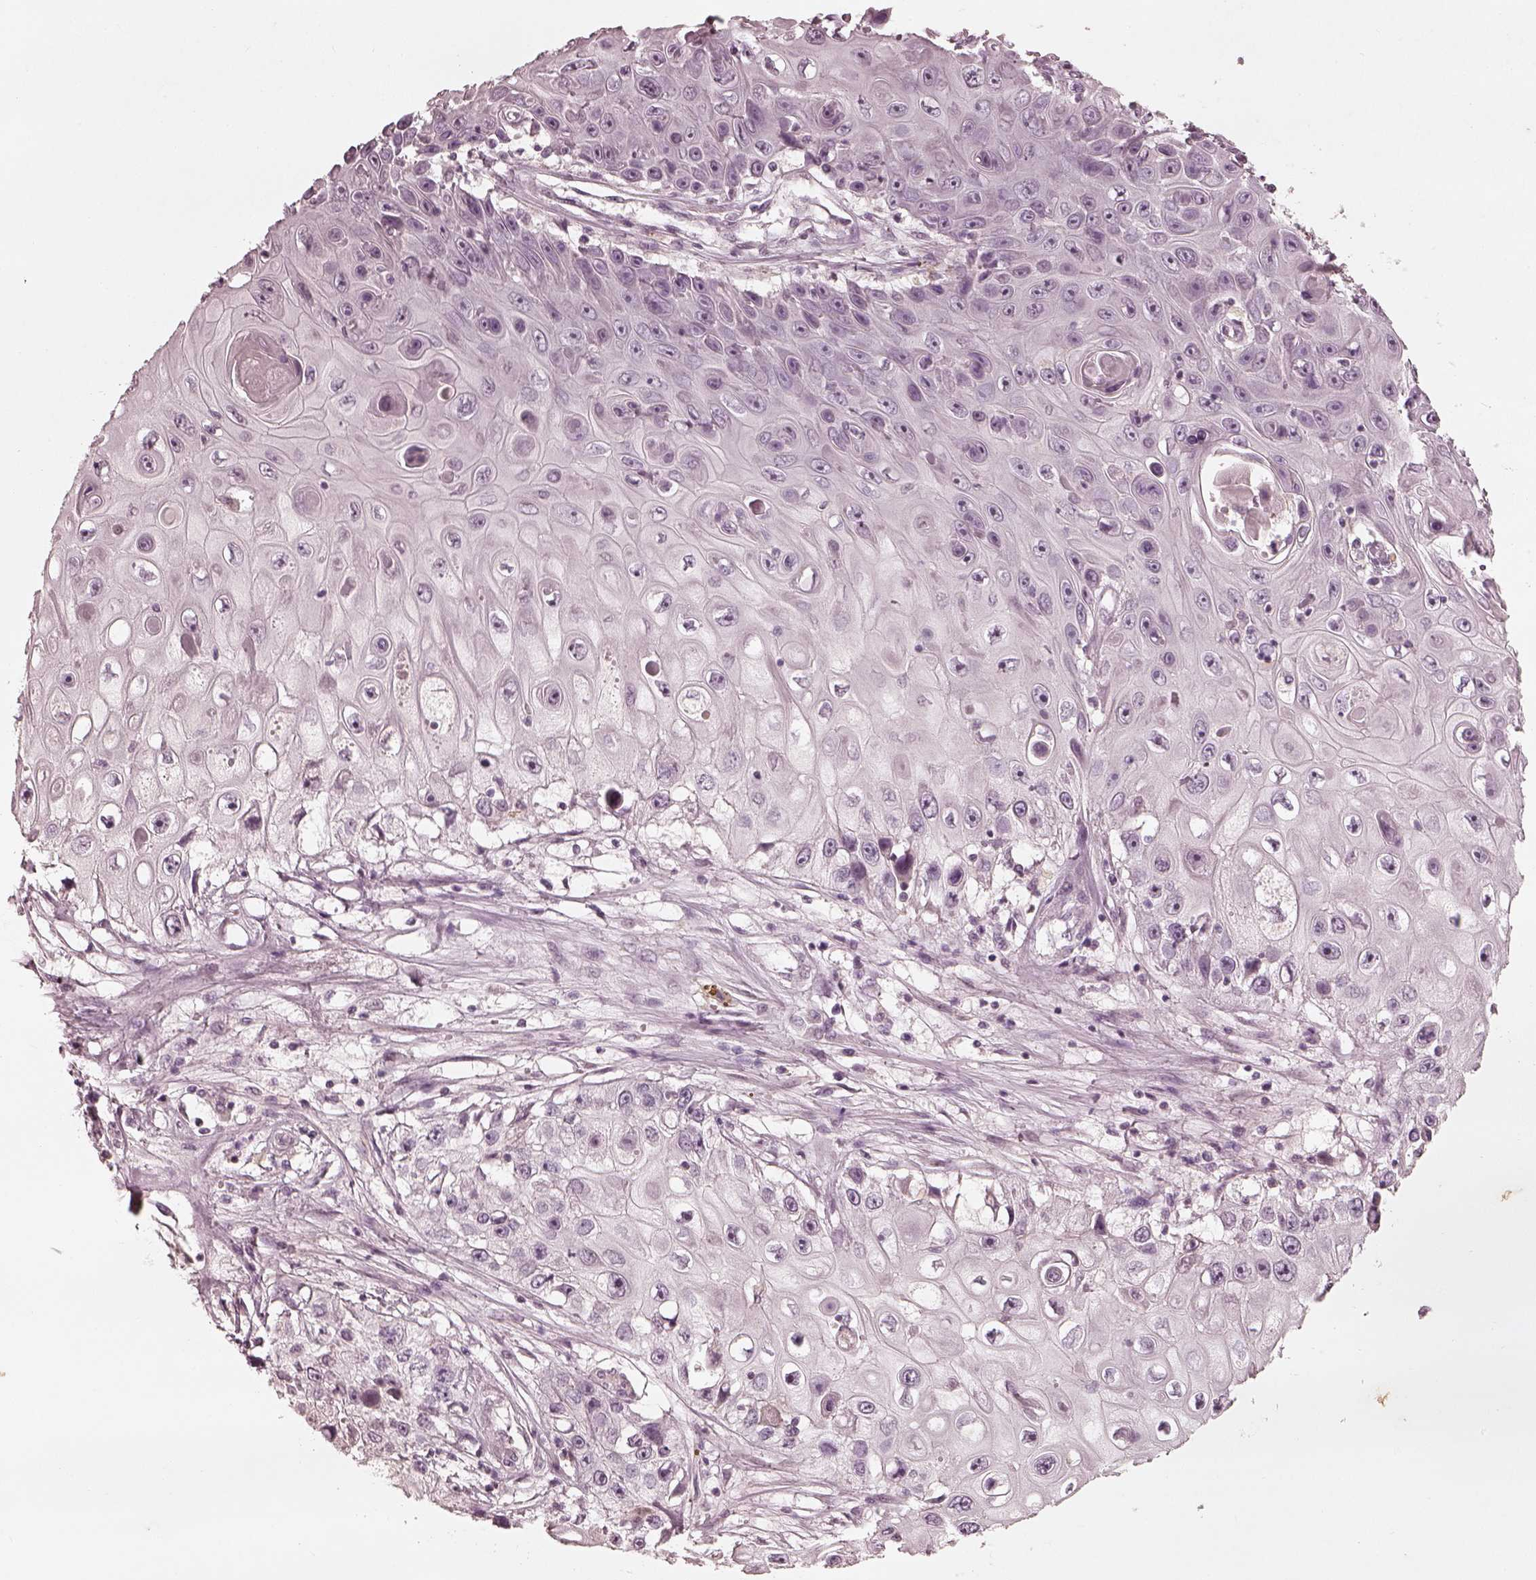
{"staining": {"intensity": "negative", "quantity": "none", "location": "none"}, "tissue": "skin cancer", "cell_type": "Tumor cells", "image_type": "cancer", "snomed": [{"axis": "morphology", "description": "Squamous cell carcinoma, NOS"}, {"axis": "topography", "description": "Skin"}], "caption": "There is no significant positivity in tumor cells of skin cancer. (DAB immunohistochemistry (IHC) visualized using brightfield microscopy, high magnification).", "gene": "ADRB3", "patient": {"sex": "male", "age": 82}}